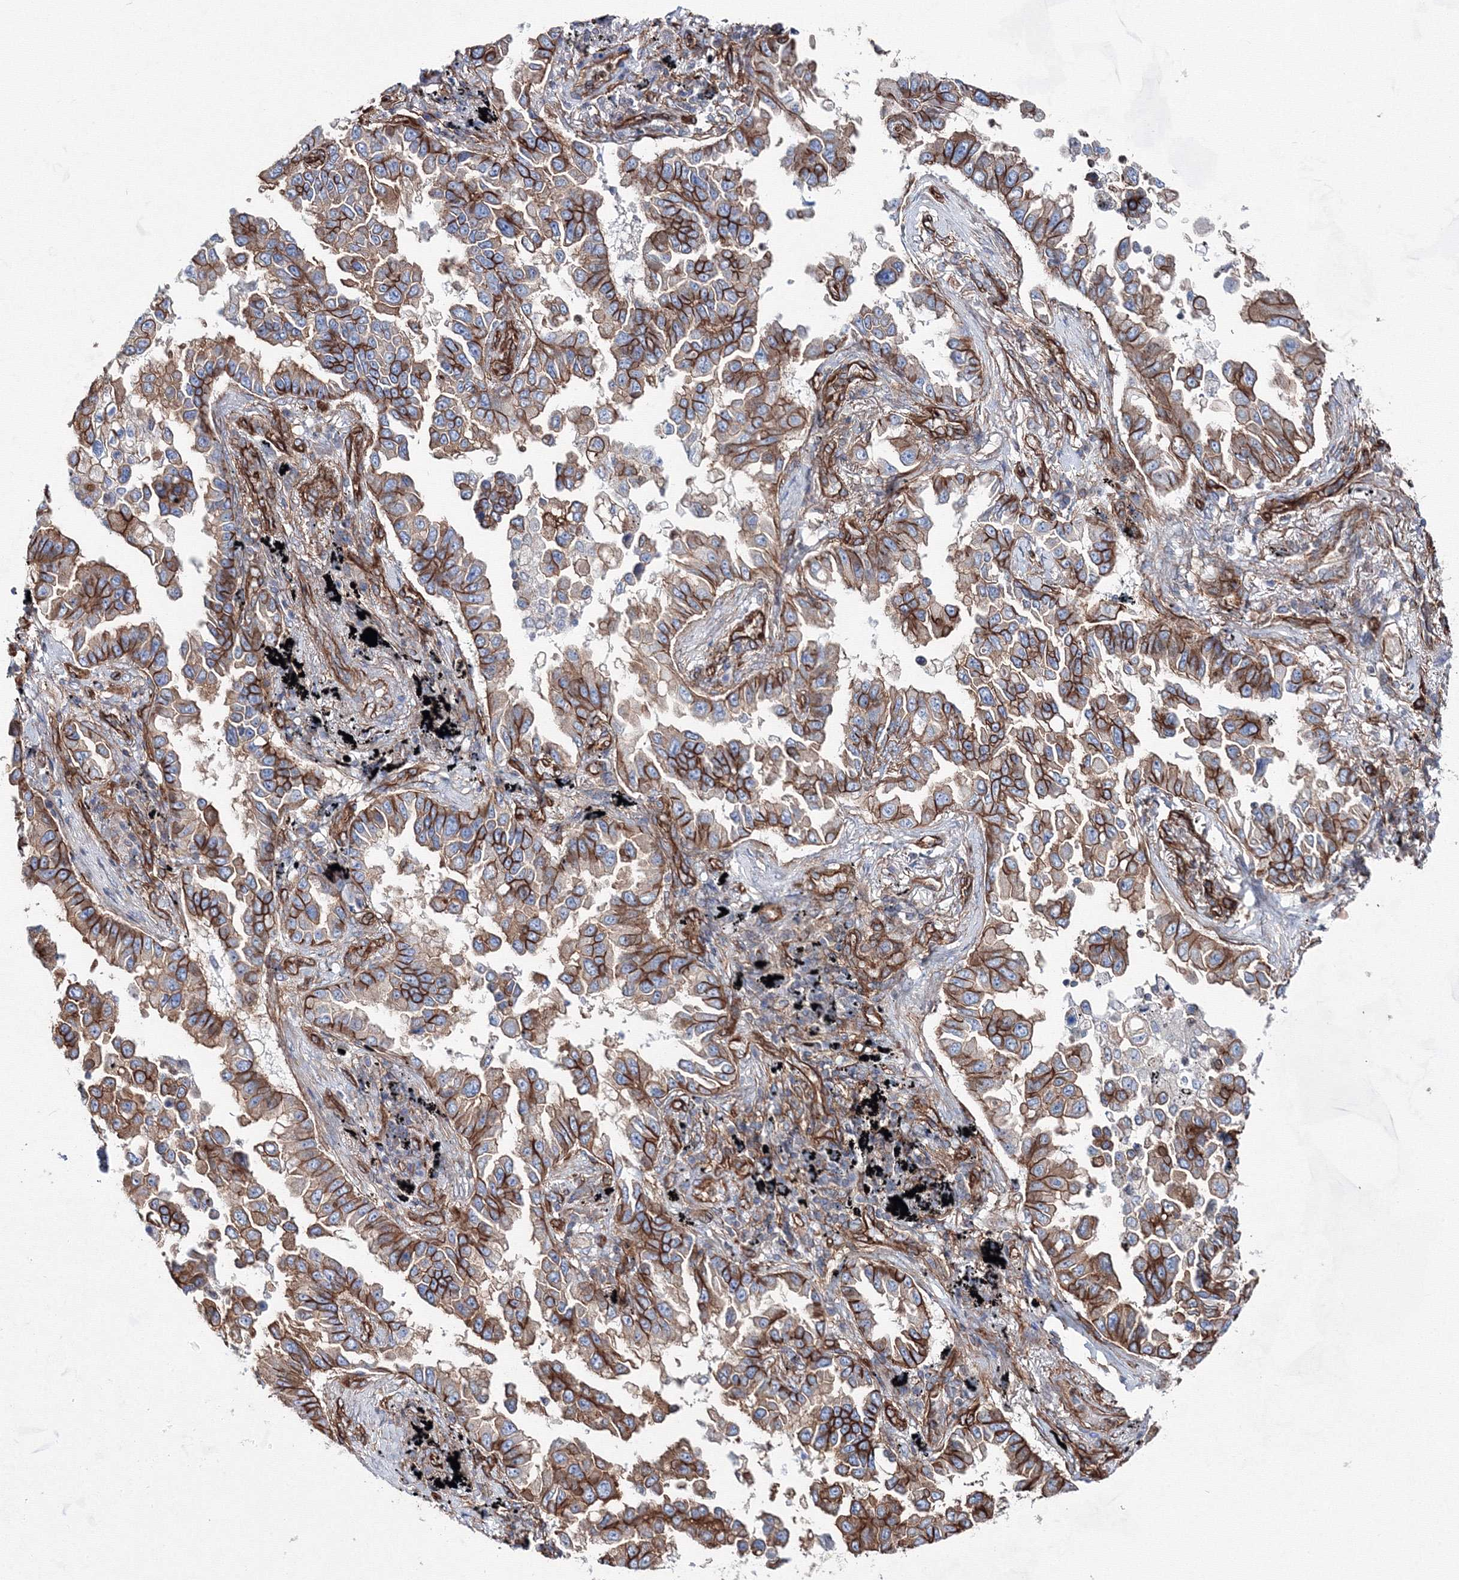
{"staining": {"intensity": "moderate", "quantity": ">75%", "location": "cytoplasmic/membranous"}, "tissue": "lung cancer", "cell_type": "Tumor cells", "image_type": "cancer", "snomed": [{"axis": "morphology", "description": "Adenocarcinoma, NOS"}, {"axis": "topography", "description": "Lung"}], "caption": "IHC (DAB (3,3'-diaminobenzidine)) staining of adenocarcinoma (lung) exhibits moderate cytoplasmic/membranous protein positivity in approximately >75% of tumor cells.", "gene": "ANKRD37", "patient": {"sex": "female", "age": 67}}